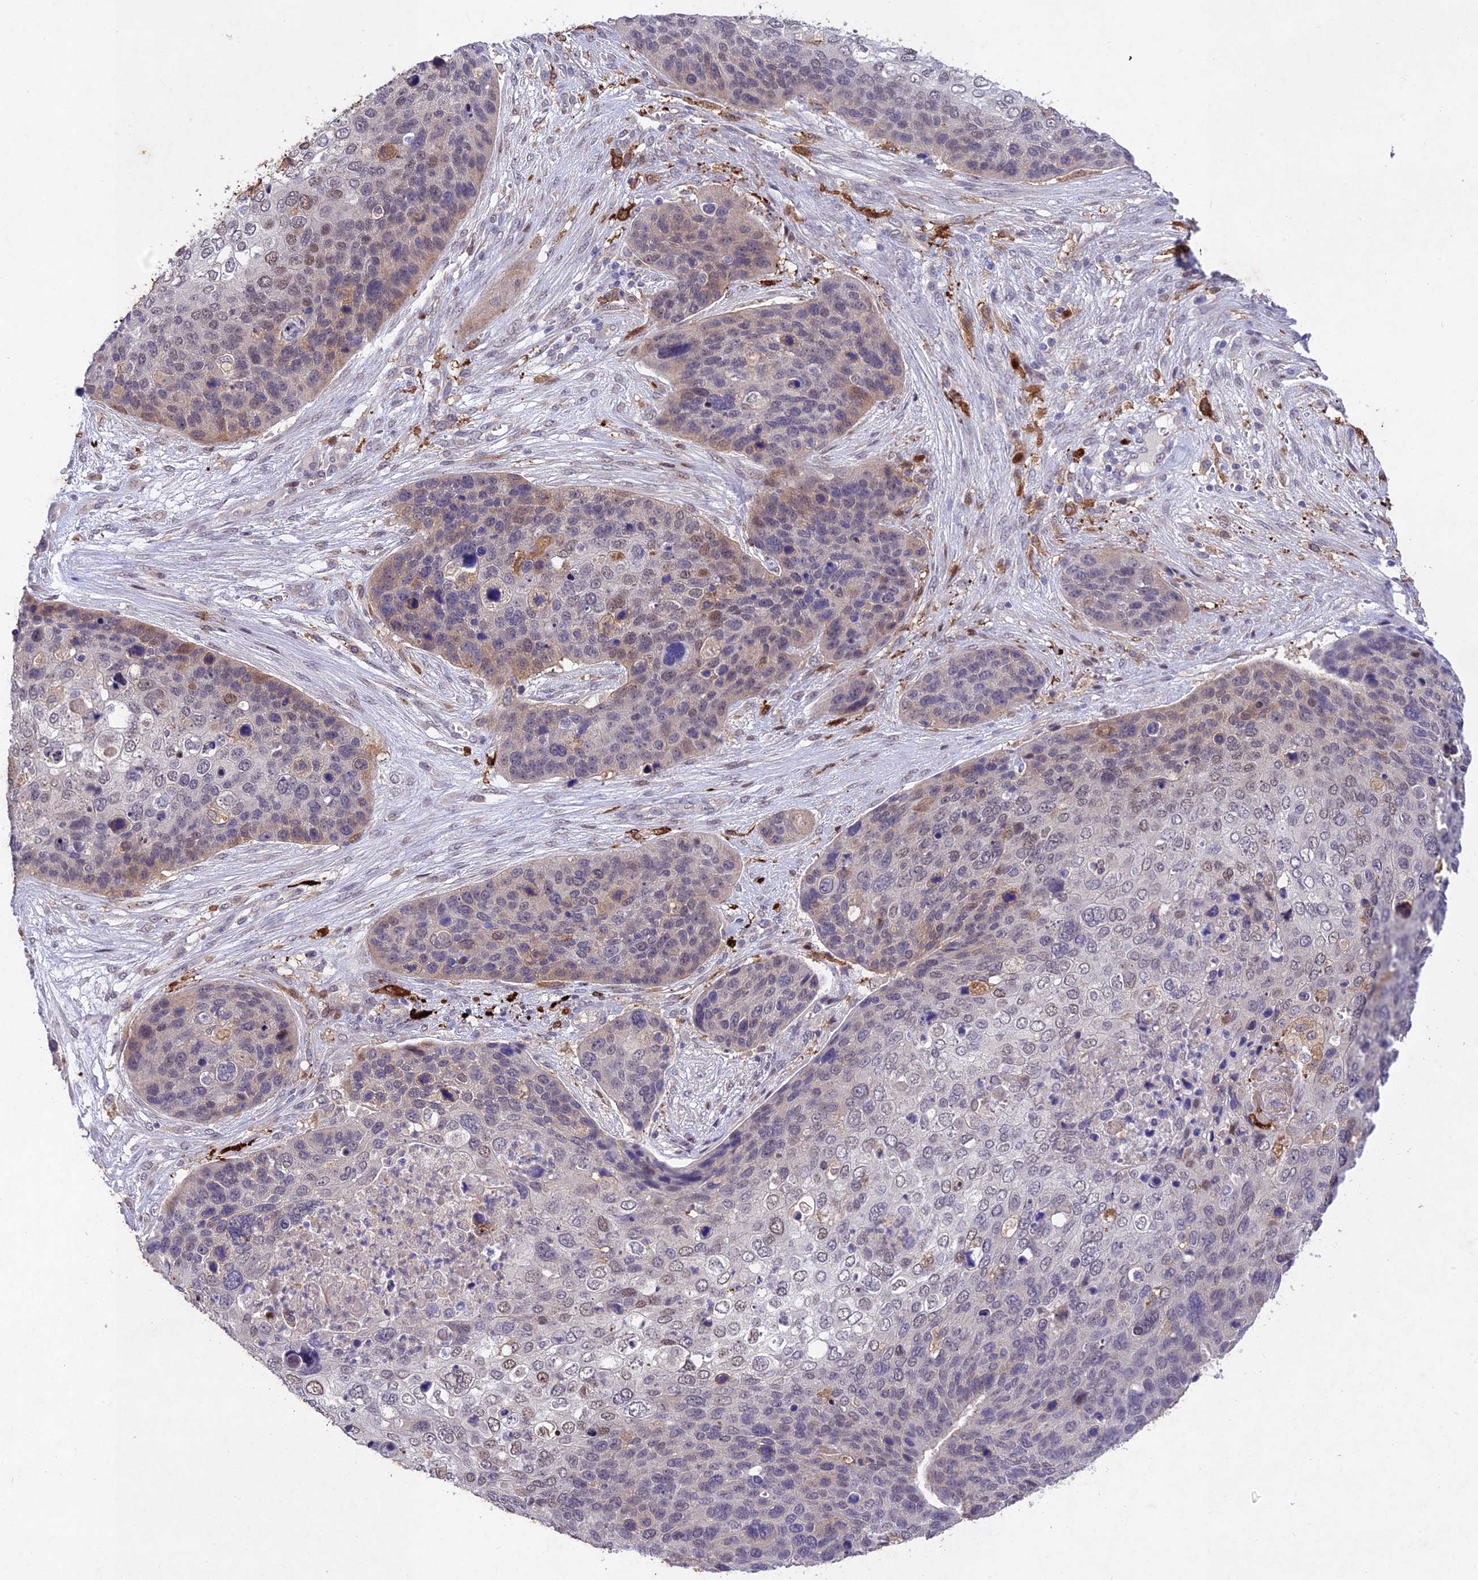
{"staining": {"intensity": "moderate", "quantity": "<25%", "location": "cytoplasmic/membranous,nuclear"}, "tissue": "skin cancer", "cell_type": "Tumor cells", "image_type": "cancer", "snomed": [{"axis": "morphology", "description": "Basal cell carcinoma"}, {"axis": "topography", "description": "Skin"}], "caption": "Protein expression analysis of skin cancer demonstrates moderate cytoplasmic/membranous and nuclear expression in approximately <25% of tumor cells.", "gene": "ANKRD52", "patient": {"sex": "female", "age": 74}}